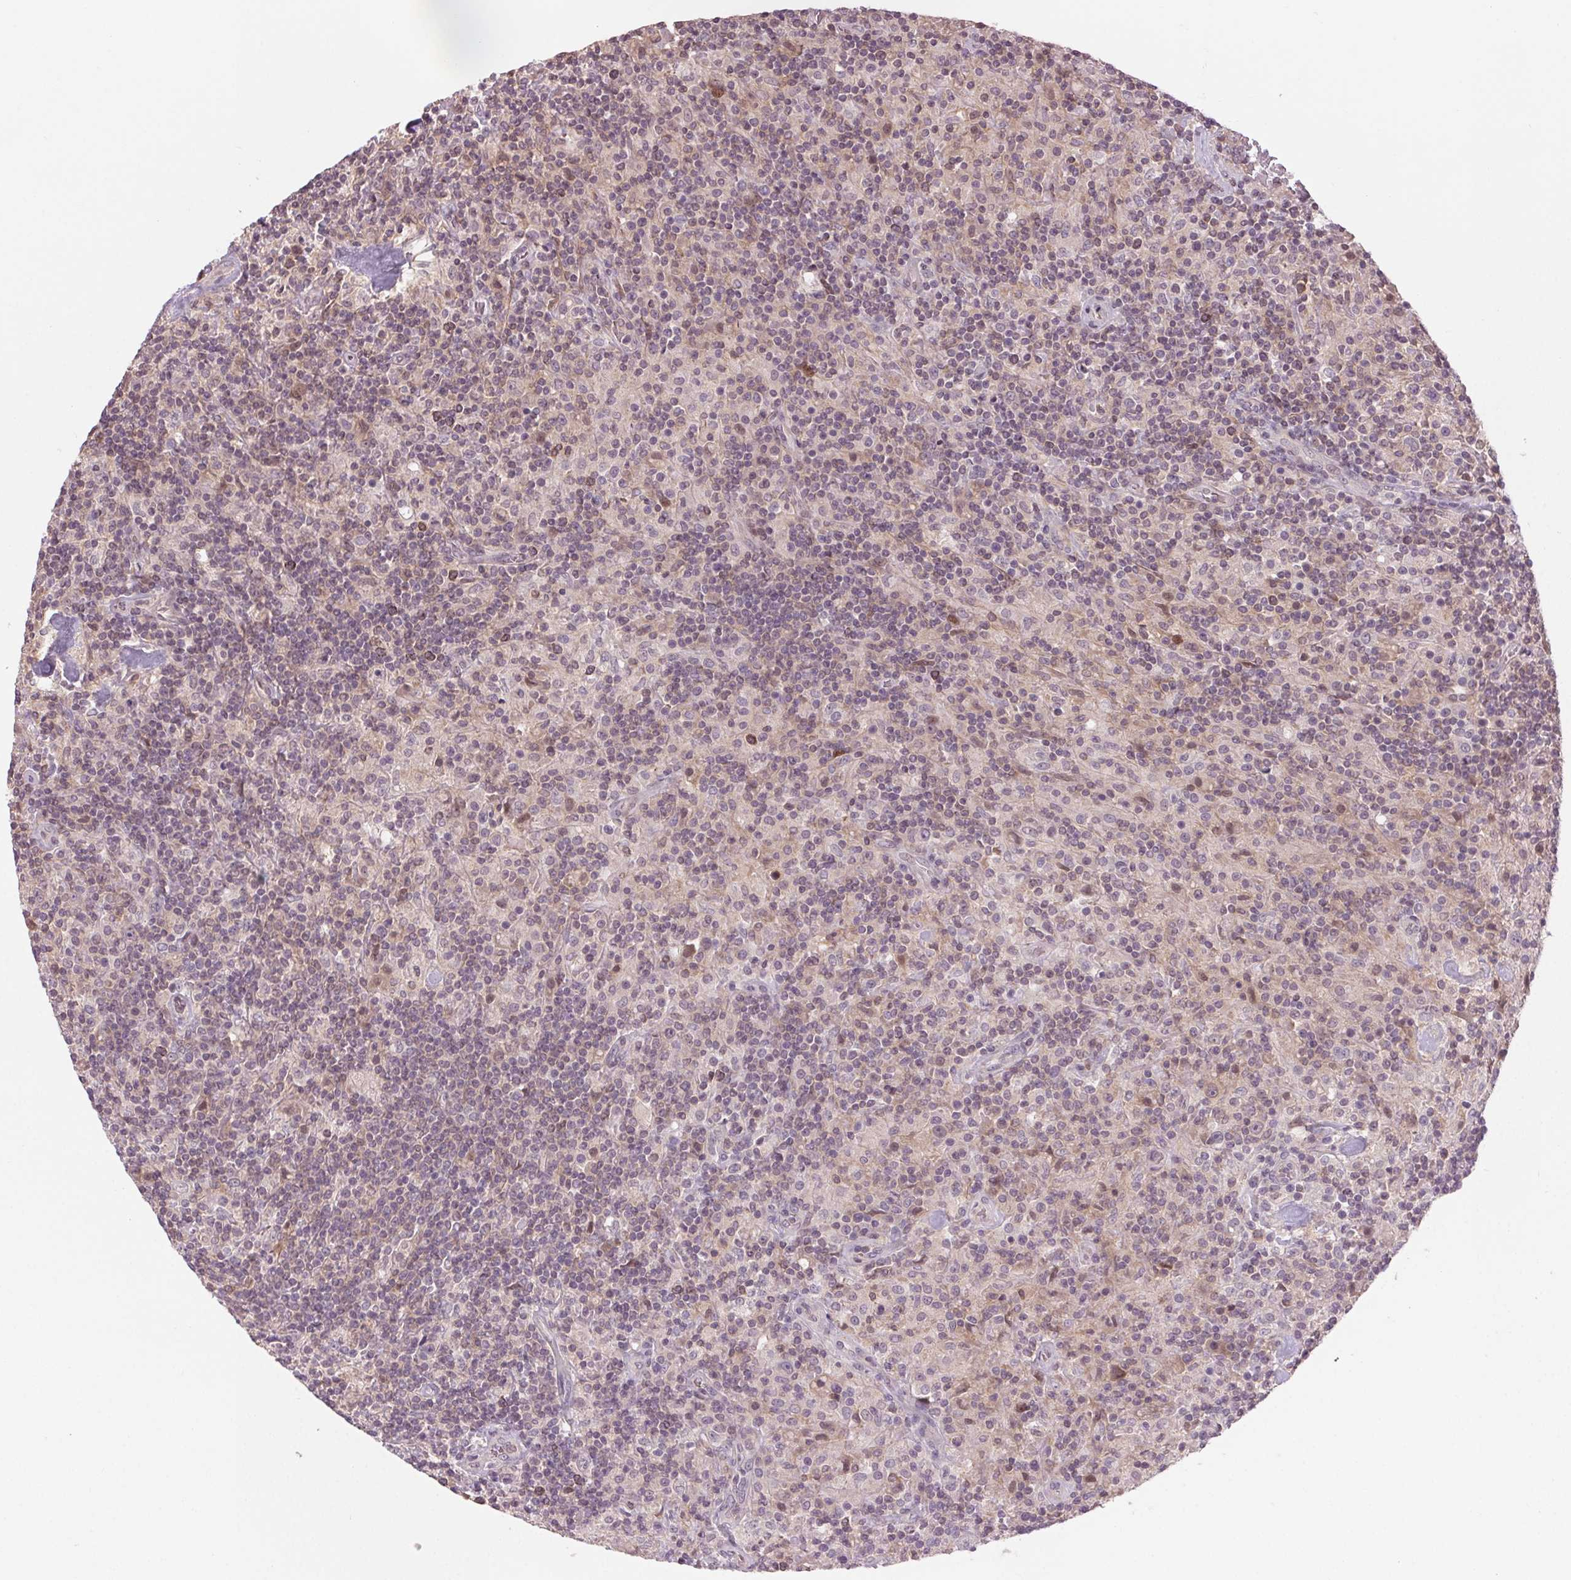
{"staining": {"intensity": "negative", "quantity": "none", "location": "none"}, "tissue": "lymphoma", "cell_type": "Tumor cells", "image_type": "cancer", "snomed": [{"axis": "morphology", "description": "Hodgkin's disease, NOS"}, {"axis": "topography", "description": "Lymph node"}], "caption": "An IHC micrograph of lymphoma is shown. There is no staining in tumor cells of lymphoma. (Stains: DAB (3,3'-diaminobenzidine) IHC with hematoxylin counter stain, Microscopy: brightfield microscopy at high magnification).", "gene": "HHLA2", "patient": {"sex": "male", "age": 70}}